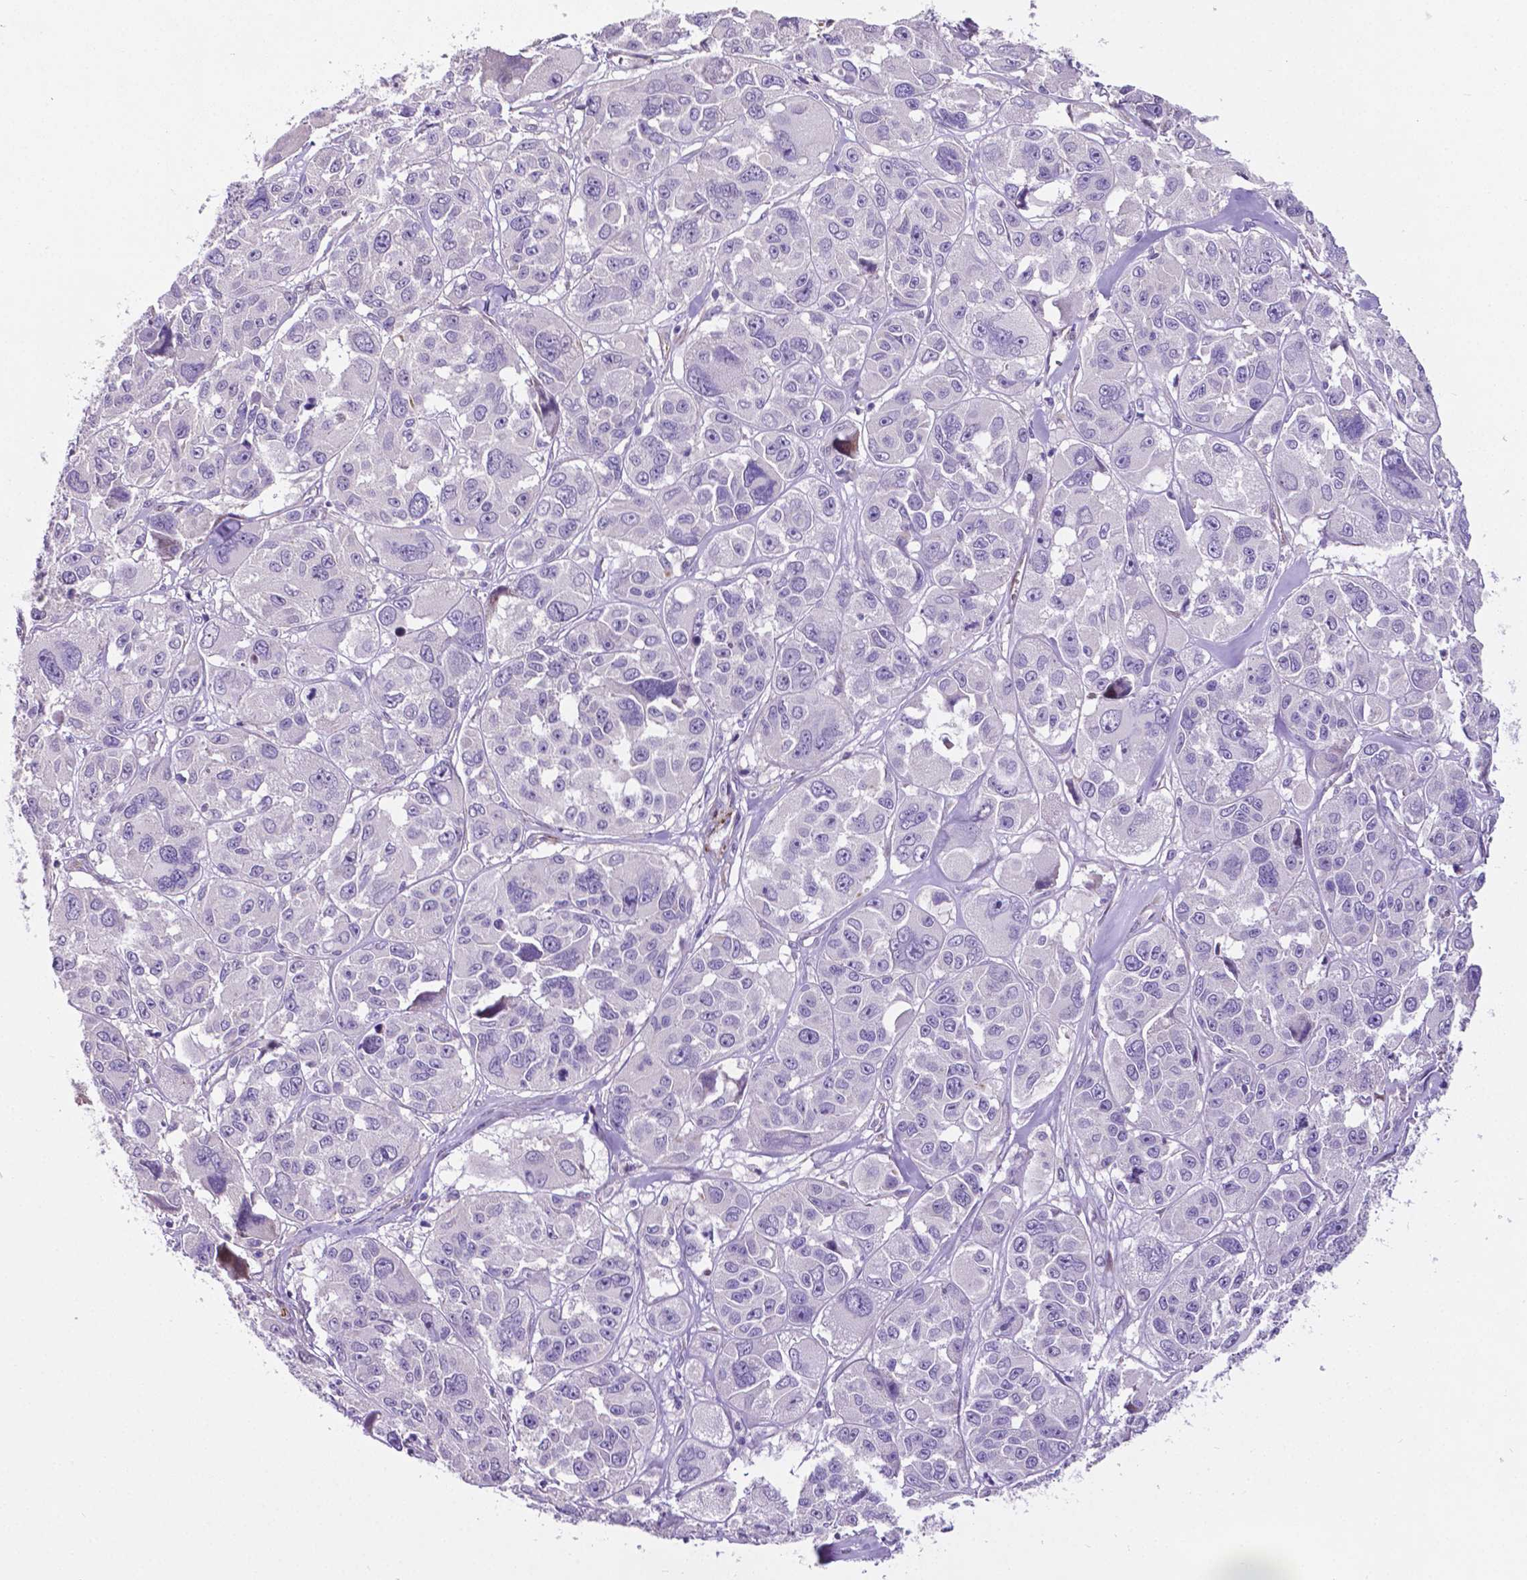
{"staining": {"intensity": "negative", "quantity": "none", "location": "none"}, "tissue": "melanoma", "cell_type": "Tumor cells", "image_type": "cancer", "snomed": [{"axis": "morphology", "description": "Malignant melanoma, NOS"}, {"axis": "topography", "description": "Skin"}], "caption": "Immunohistochemistry (IHC) of melanoma exhibits no staining in tumor cells.", "gene": "PFKFB4", "patient": {"sex": "female", "age": 66}}